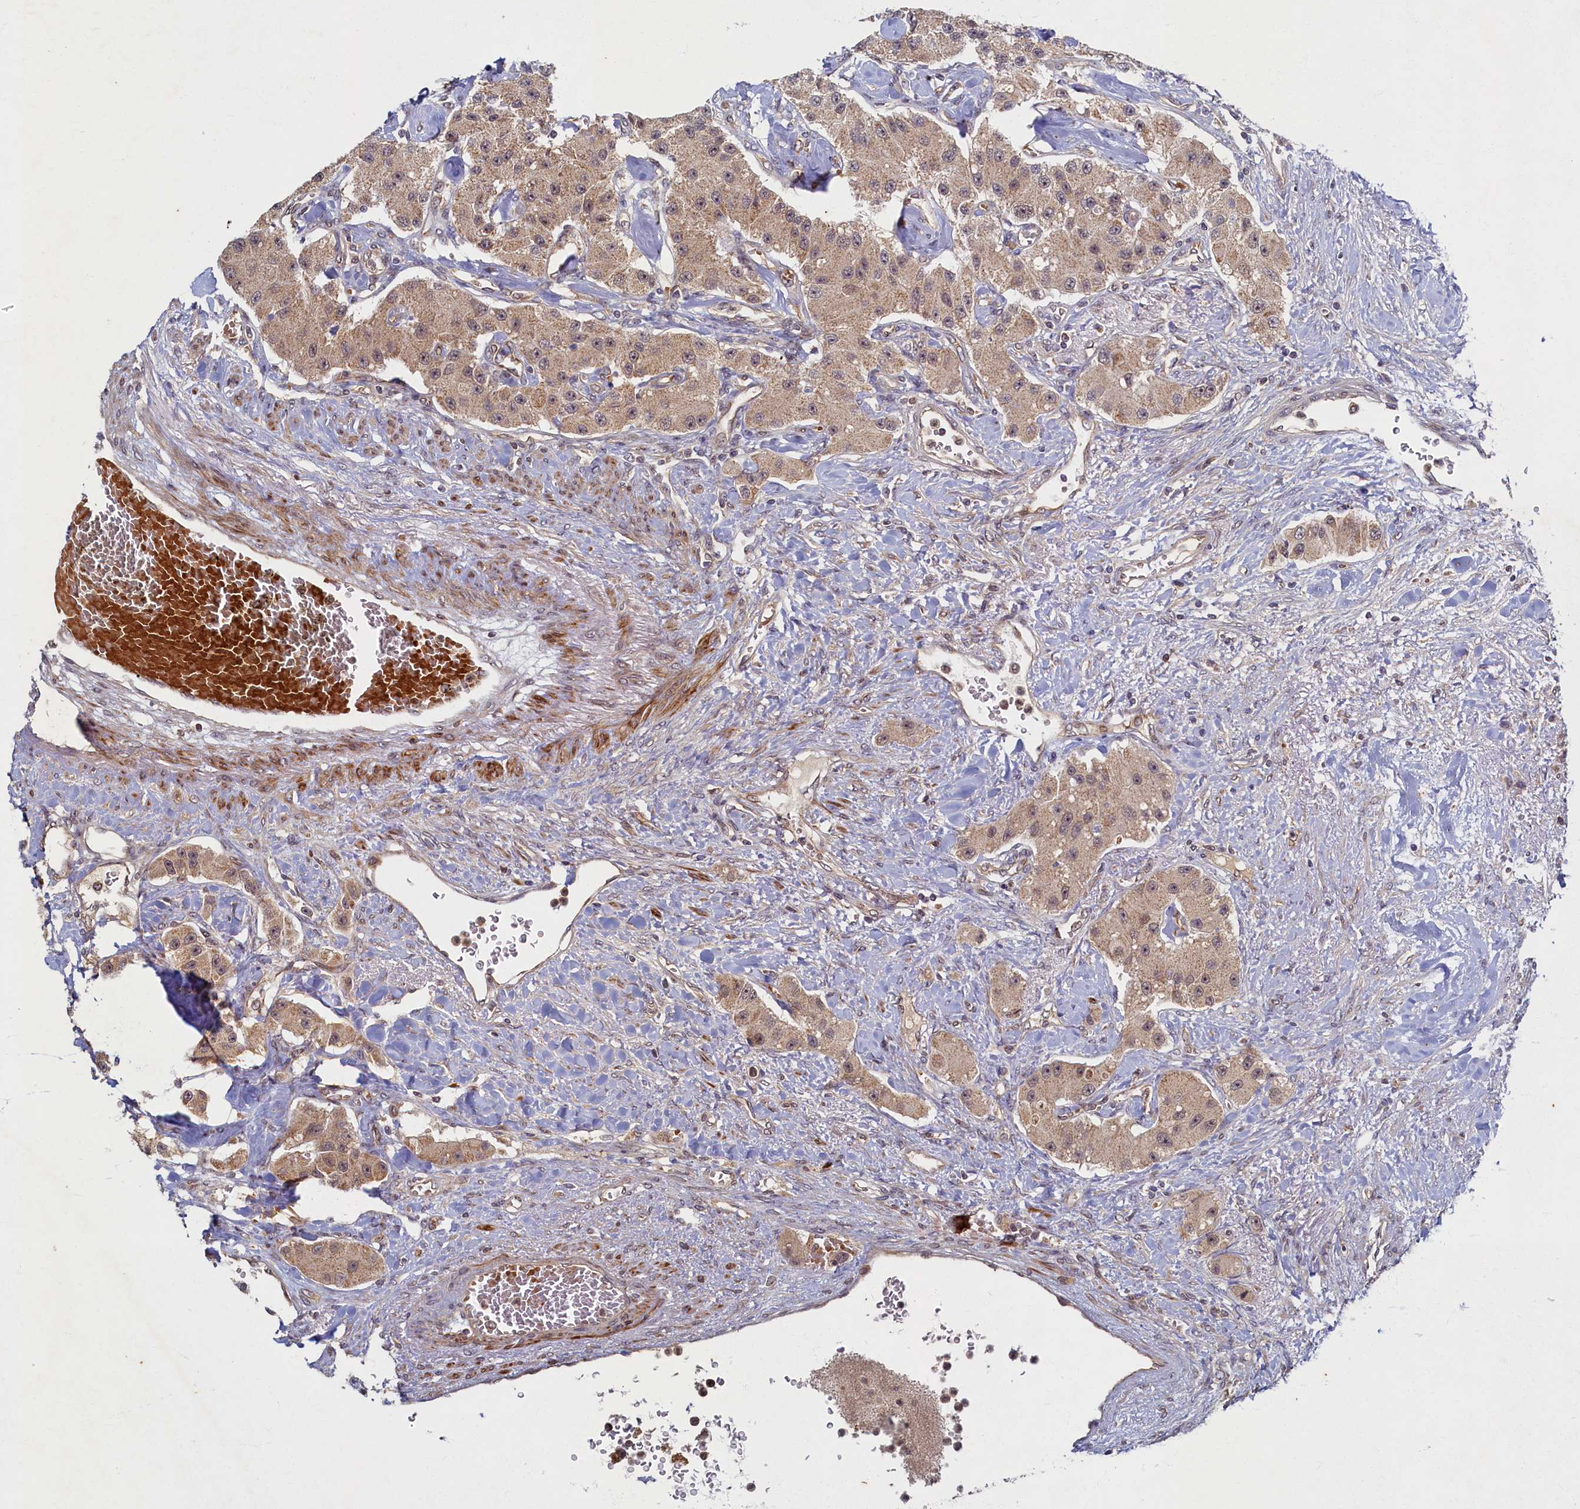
{"staining": {"intensity": "weak", "quantity": ">75%", "location": "cytoplasmic/membranous"}, "tissue": "carcinoid", "cell_type": "Tumor cells", "image_type": "cancer", "snomed": [{"axis": "morphology", "description": "Carcinoid, malignant, NOS"}, {"axis": "topography", "description": "Pancreas"}], "caption": "This is a micrograph of immunohistochemistry (IHC) staining of carcinoid (malignant), which shows weak staining in the cytoplasmic/membranous of tumor cells.", "gene": "CEP20", "patient": {"sex": "male", "age": 41}}